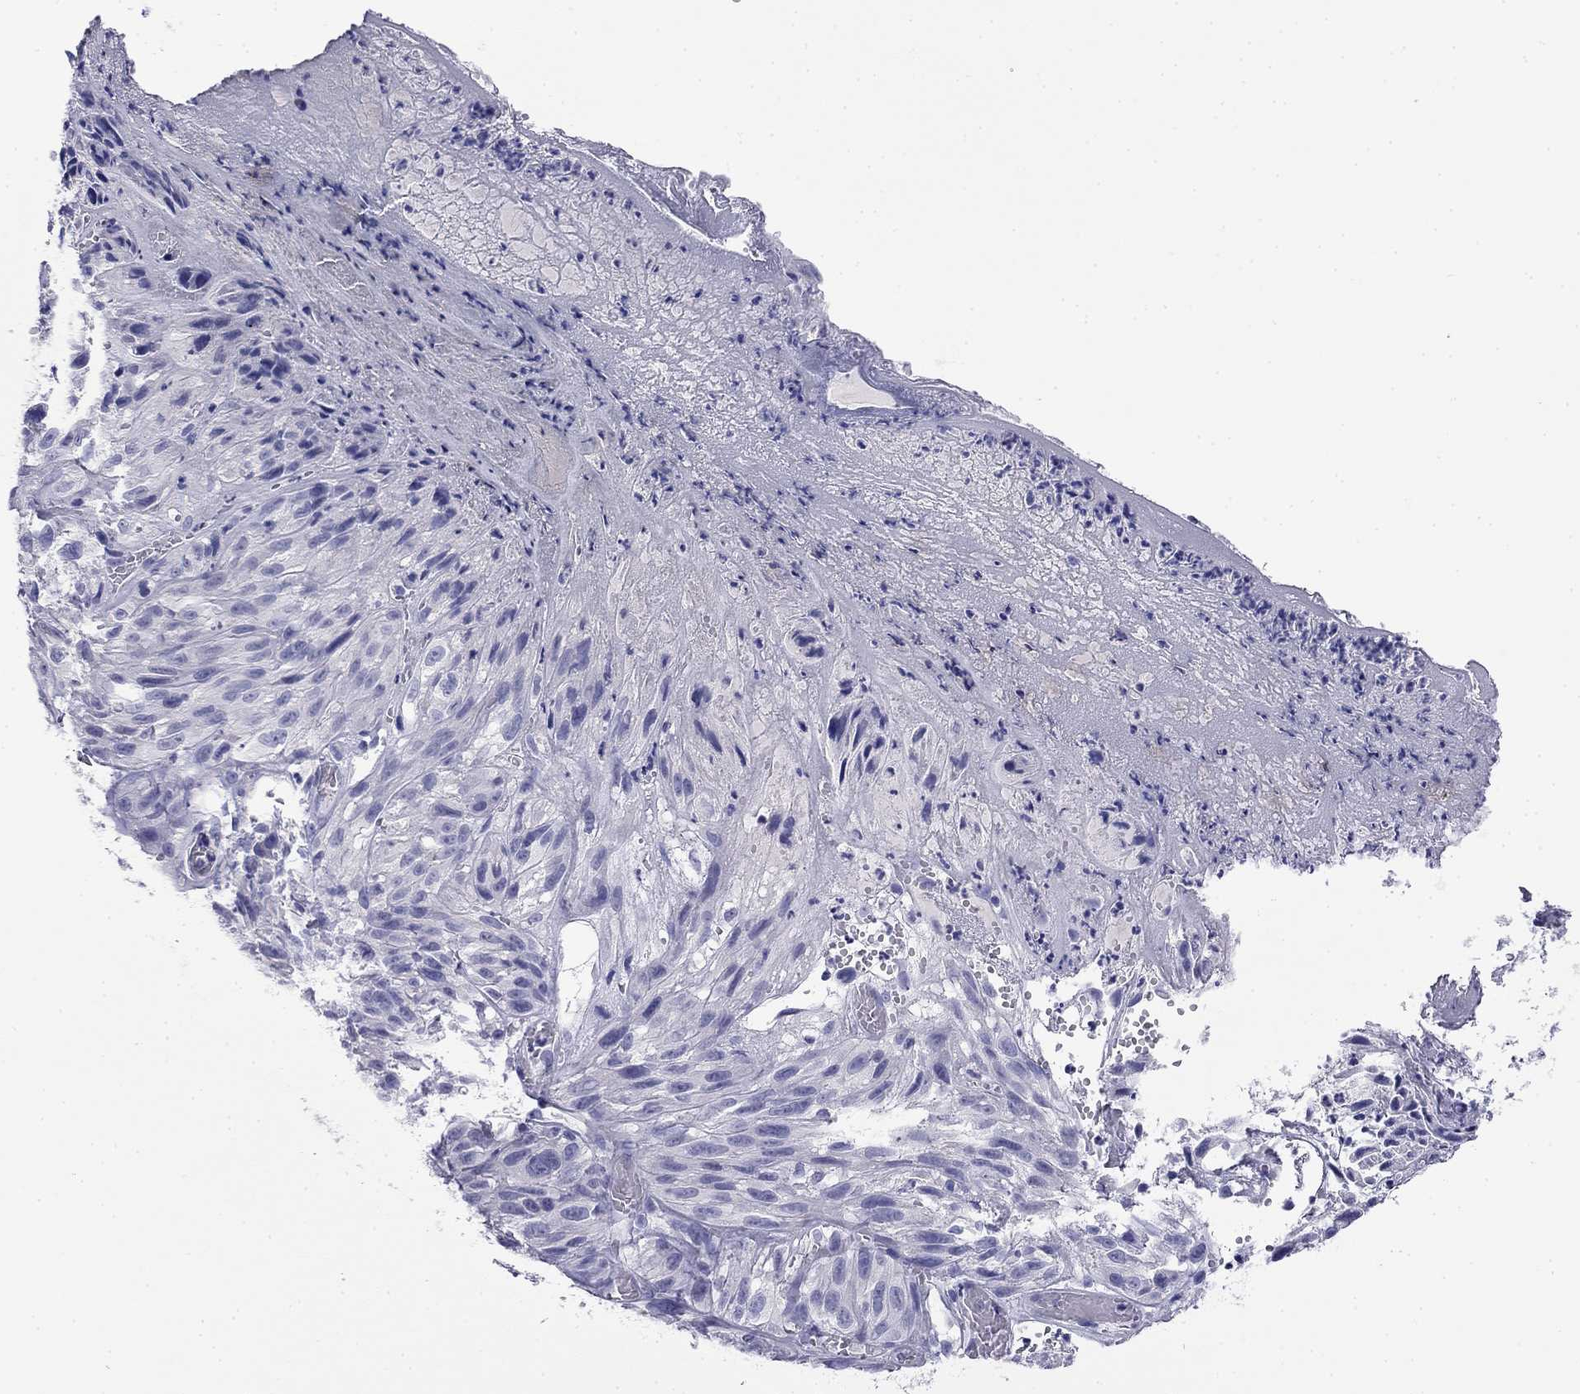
{"staining": {"intensity": "negative", "quantity": "none", "location": "none"}, "tissue": "melanoma", "cell_type": "Tumor cells", "image_type": "cancer", "snomed": [{"axis": "morphology", "description": "Malignant melanoma, NOS"}, {"axis": "topography", "description": "Skin"}], "caption": "Immunohistochemical staining of human malignant melanoma reveals no significant staining in tumor cells.", "gene": "MYO15A", "patient": {"sex": "male", "age": 51}}